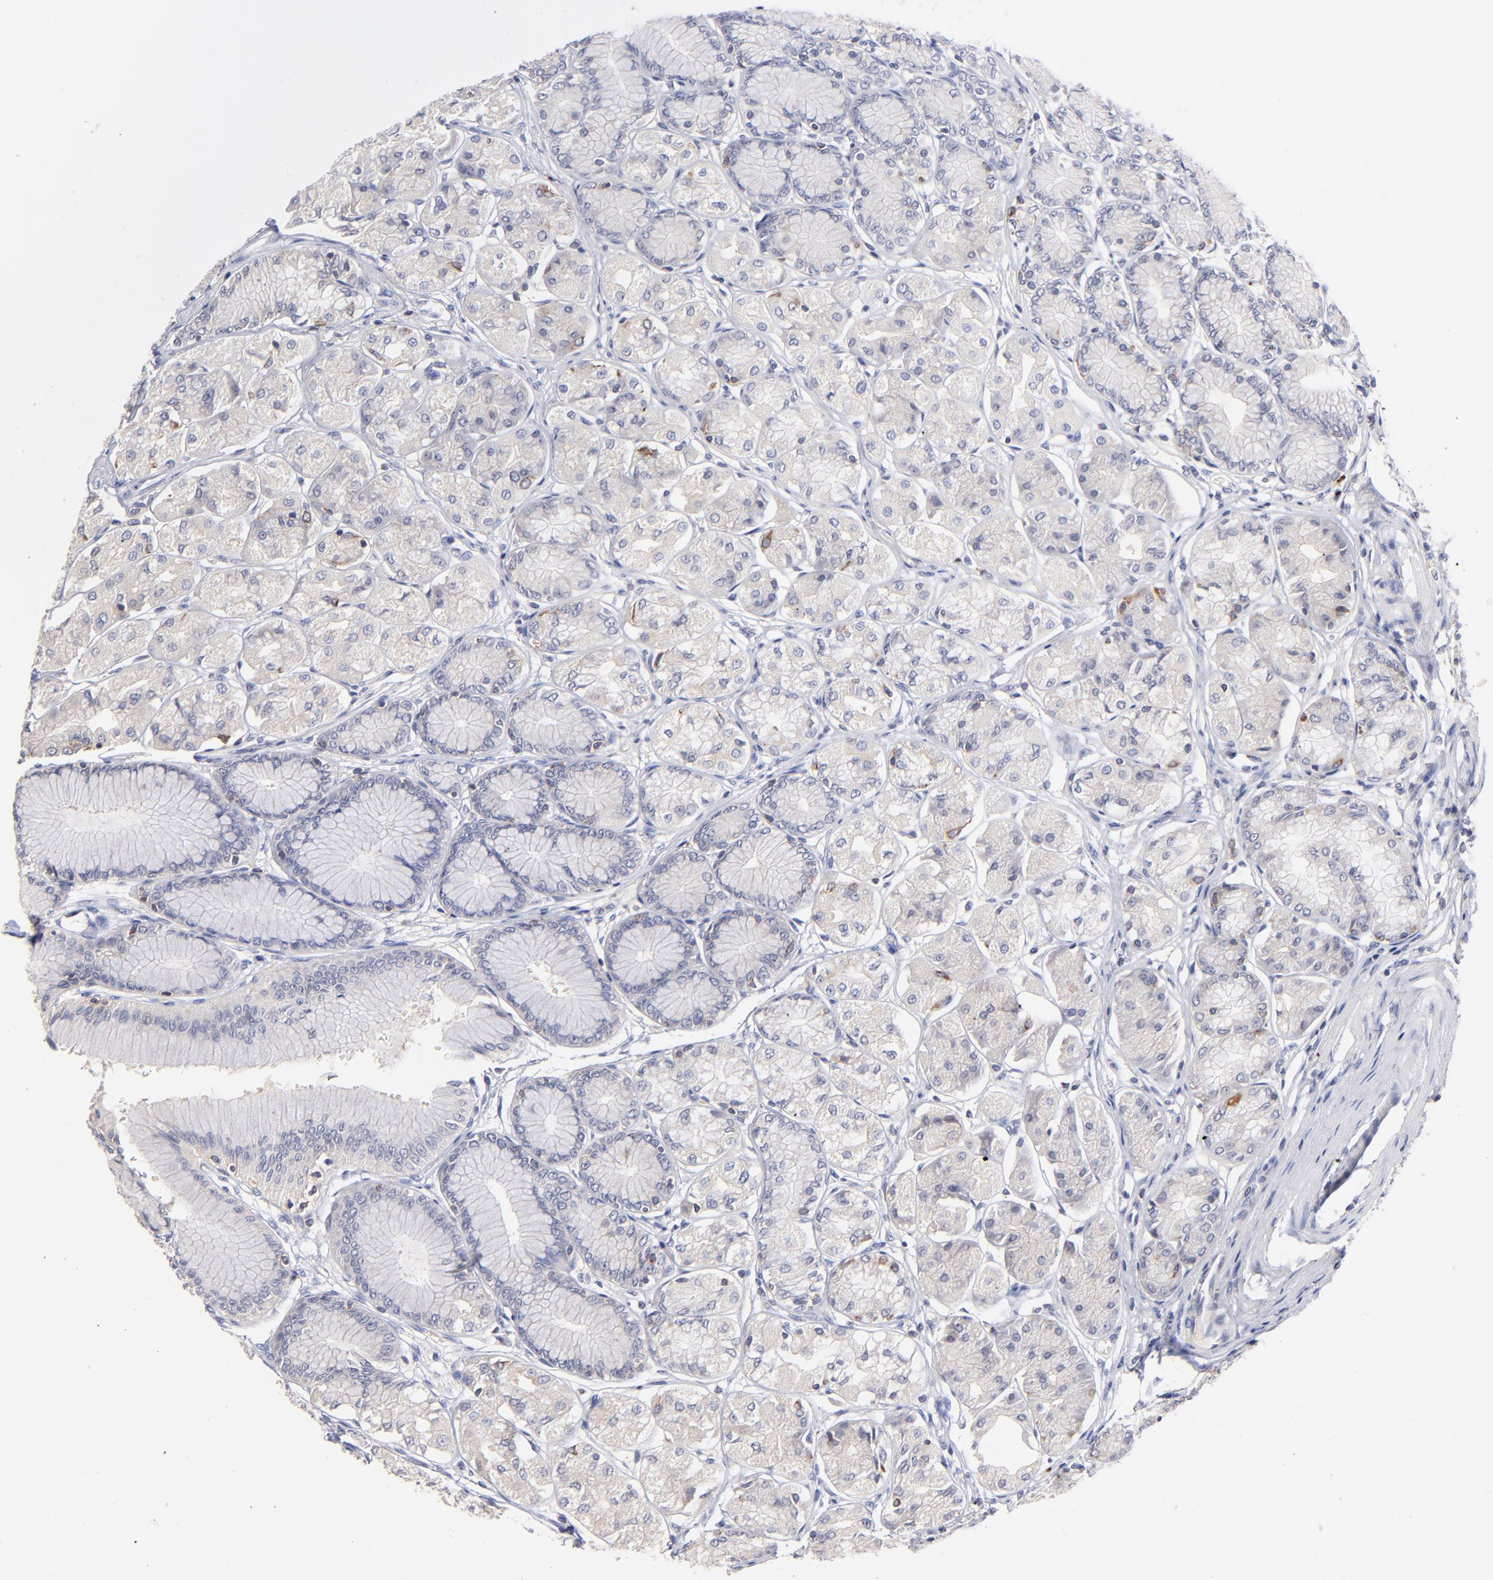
{"staining": {"intensity": "negative", "quantity": "none", "location": "none"}, "tissue": "stomach", "cell_type": "Glandular cells", "image_type": "normal", "snomed": [{"axis": "morphology", "description": "Normal tissue, NOS"}, {"axis": "morphology", "description": "Adenocarcinoma, NOS"}, {"axis": "topography", "description": "Stomach"}, {"axis": "topography", "description": "Stomach, lower"}], "caption": "High power microscopy histopathology image of an immunohistochemistry histopathology image of benign stomach, revealing no significant staining in glandular cells.", "gene": "KREMEN2", "patient": {"sex": "female", "age": 65}}